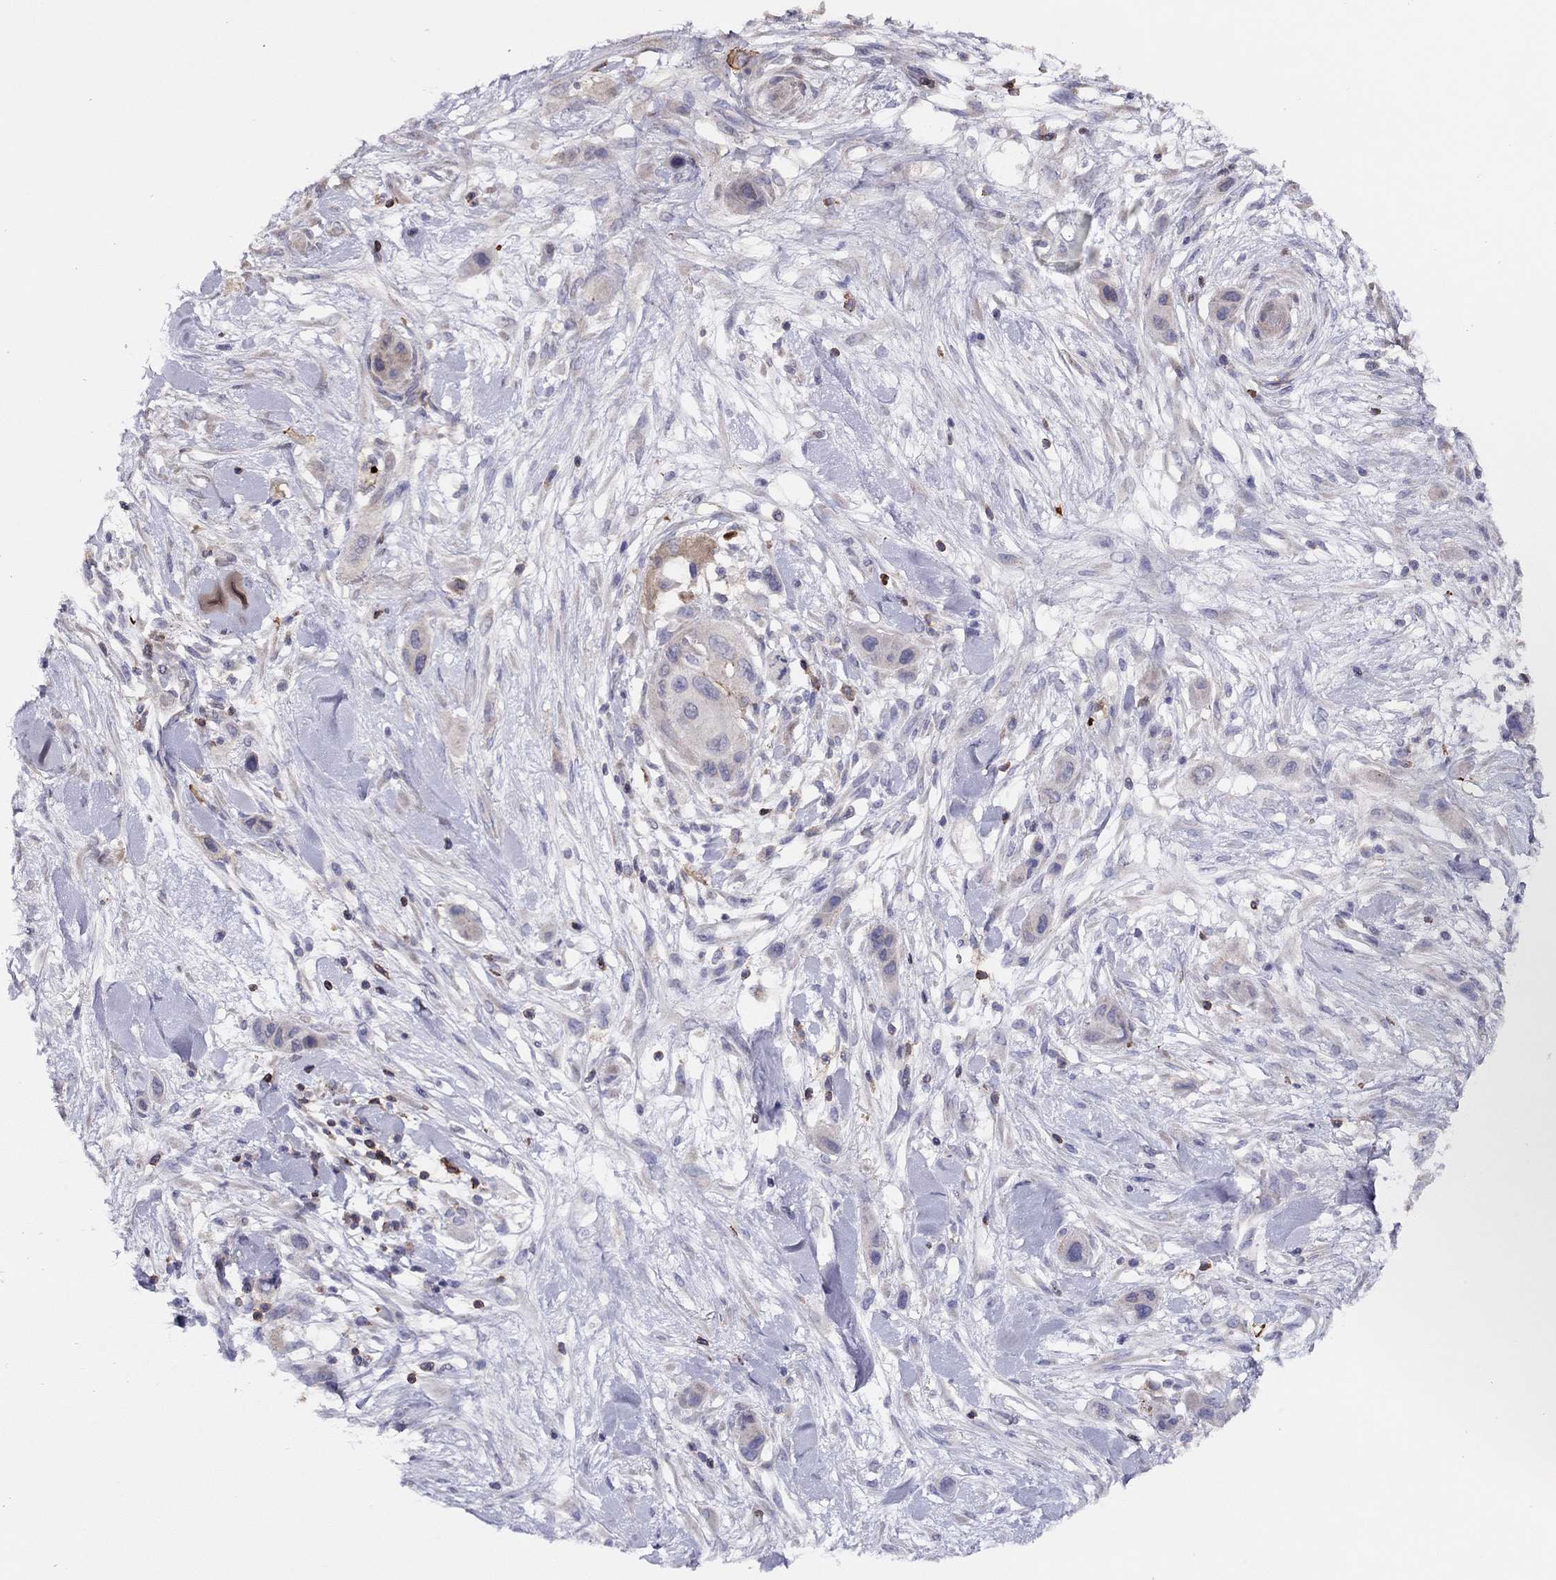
{"staining": {"intensity": "negative", "quantity": "none", "location": "none"}, "tissue": "skin cancer", "cell_type": "Tumor cells", "image_type": "cancer", "snomed": [{"axis": "morphology", "description": "Squamous cell carcinoma, NOS"}, {"axis": "topography", "description": "Skin"}], "caption": "IHC photomicrograph of skin cancer (squamous cell carcinoma) stained for a protein (brown), which displays no positivity in tumor cells. The staining was performed using DAB (3,3'-diaminobenzidine) to visualize the protein expression in brown, while the nuclei were stained in blue with hematoxylin (Magnification: 20x).", "gene": "CITED1", "patient": {"sex": "male", "age": 79}}